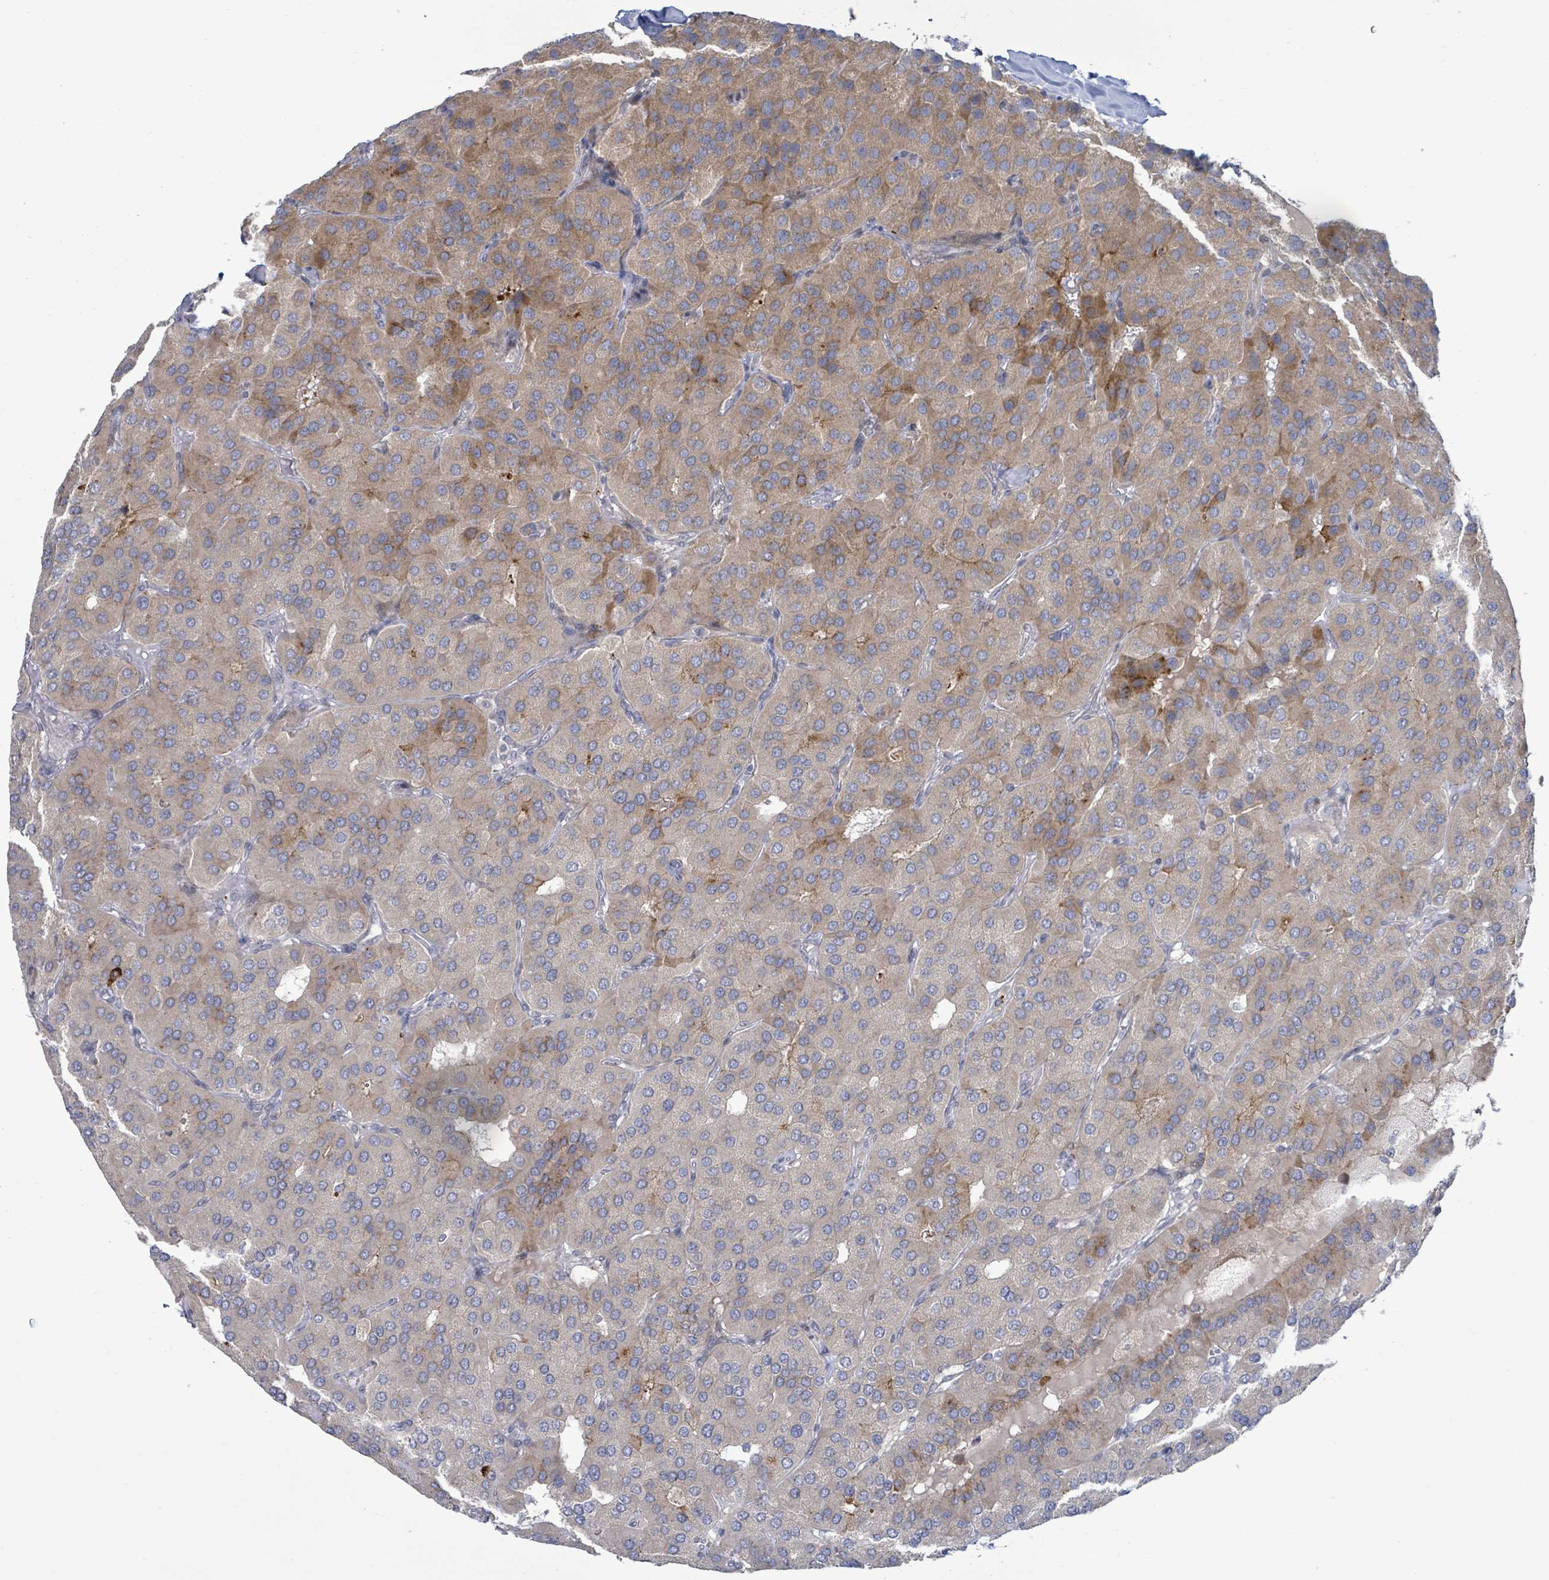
{"staining": {"intensity": "moderate", "quantity": "25%-75%", "location": "cytoplasmic/membranous"}, "tissue": "parathyroid gland", "cell_type": "Glandular cells", "image_type": "normal", "snomed": [{"axis": "morphology", "description": "Normal tissue, NOS"}, {"axis": "morphology", "description": "Adenoma, NOS"}, {"axis": "topography", "description": "Parathyroid gland"}], "caption": "The image reveals immunohistochemical staining of normal parathyroid gland. There is moderate cytoplasmic/membranous expression is appreciated in about 25%-75% of glandular cells. The protein is shown in brown color, while the nuclei are stained blue.", "gene": "SLIT3", "patient": {"sex": "female", "age": 86}}